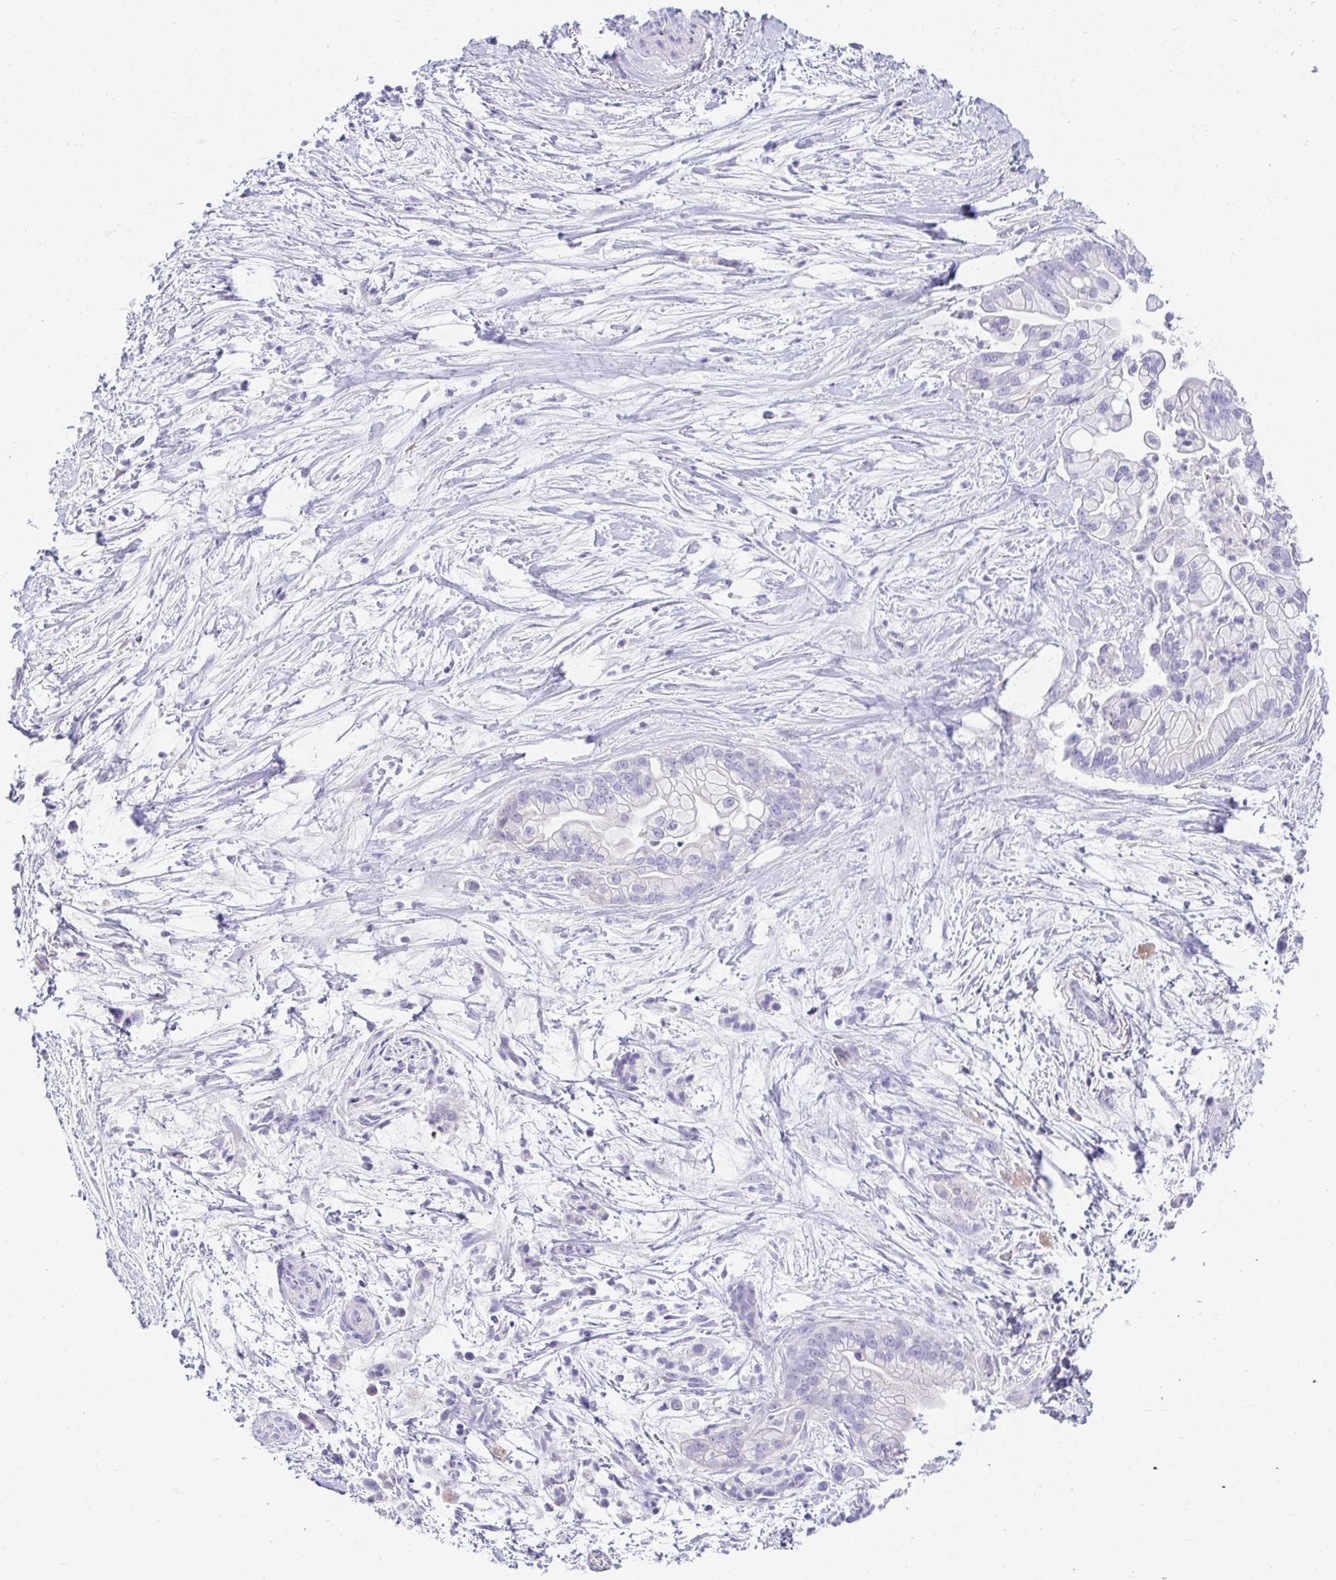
{"staining": {"intensity": "negative", "quantity": "none", "location": "none"}, "tissue": "pancreatic cancer", "cell_type": "Tumor cells", "image_type": "cancer", "snomed": [{"axis": "morphology", "description": "Adenocarcinoma, NOS"}, {"axis": "topography", "description": "Pancreas"}], "caption": "High magnification brightfield microscopy of adenocarcinoma (pancreatic) stained with DAB (3,3'-diaminobenzidine) (brown) and counterstained with hematoxylin (blue): tumor cells show no significant expression. (Immunohistochemistry (ihc), brightfield microscopy, high magnification).", "gene": "CHAT", "patient": {"sex": "female", "age": 69}}